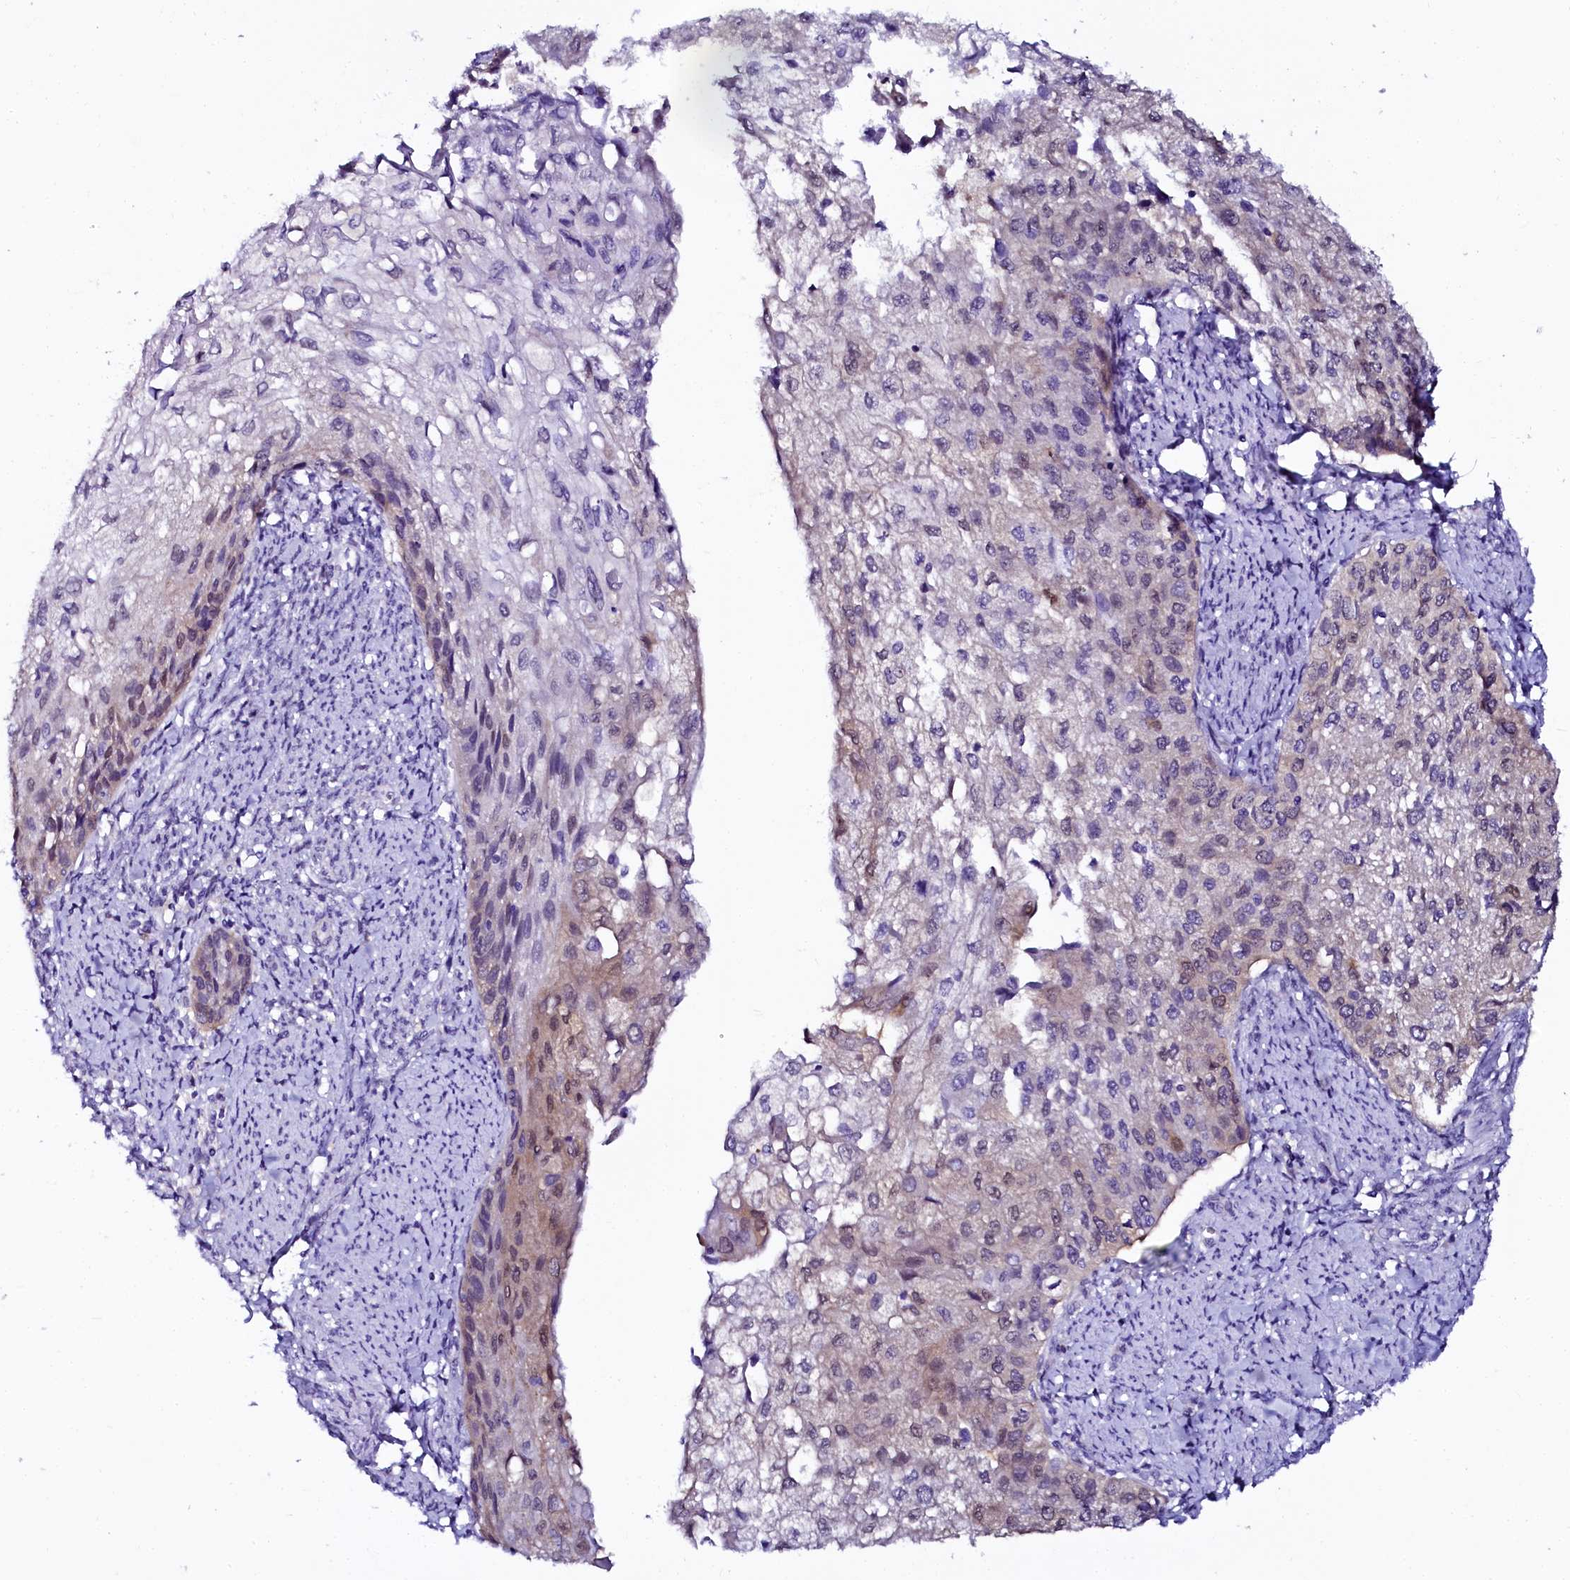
{"staining": {"intensity": "moderate", "quantity": "<25%", "location": "cytoplasmic/membranous"}, "tissue": "cervical cancer", "cell_type": "Tumor cells", "image_type": "cancer", "snomed": [{"axis": "morphology", "description": "Squamous cell carcinoma, NOS"}, {"axis": "topography", "description": "Cervix"}], "caption": "Cervical cancer (squamous cell carcinoma) stained with DAB (3,3'-diaminobenzidine) immunohistochemistry (IHC) shows low levels of moderate cytoplasmic/membranous staining in approximately <25% of tumor cells.", "gene": "SORD", "patient": {"sex": "female", "age": 67}}